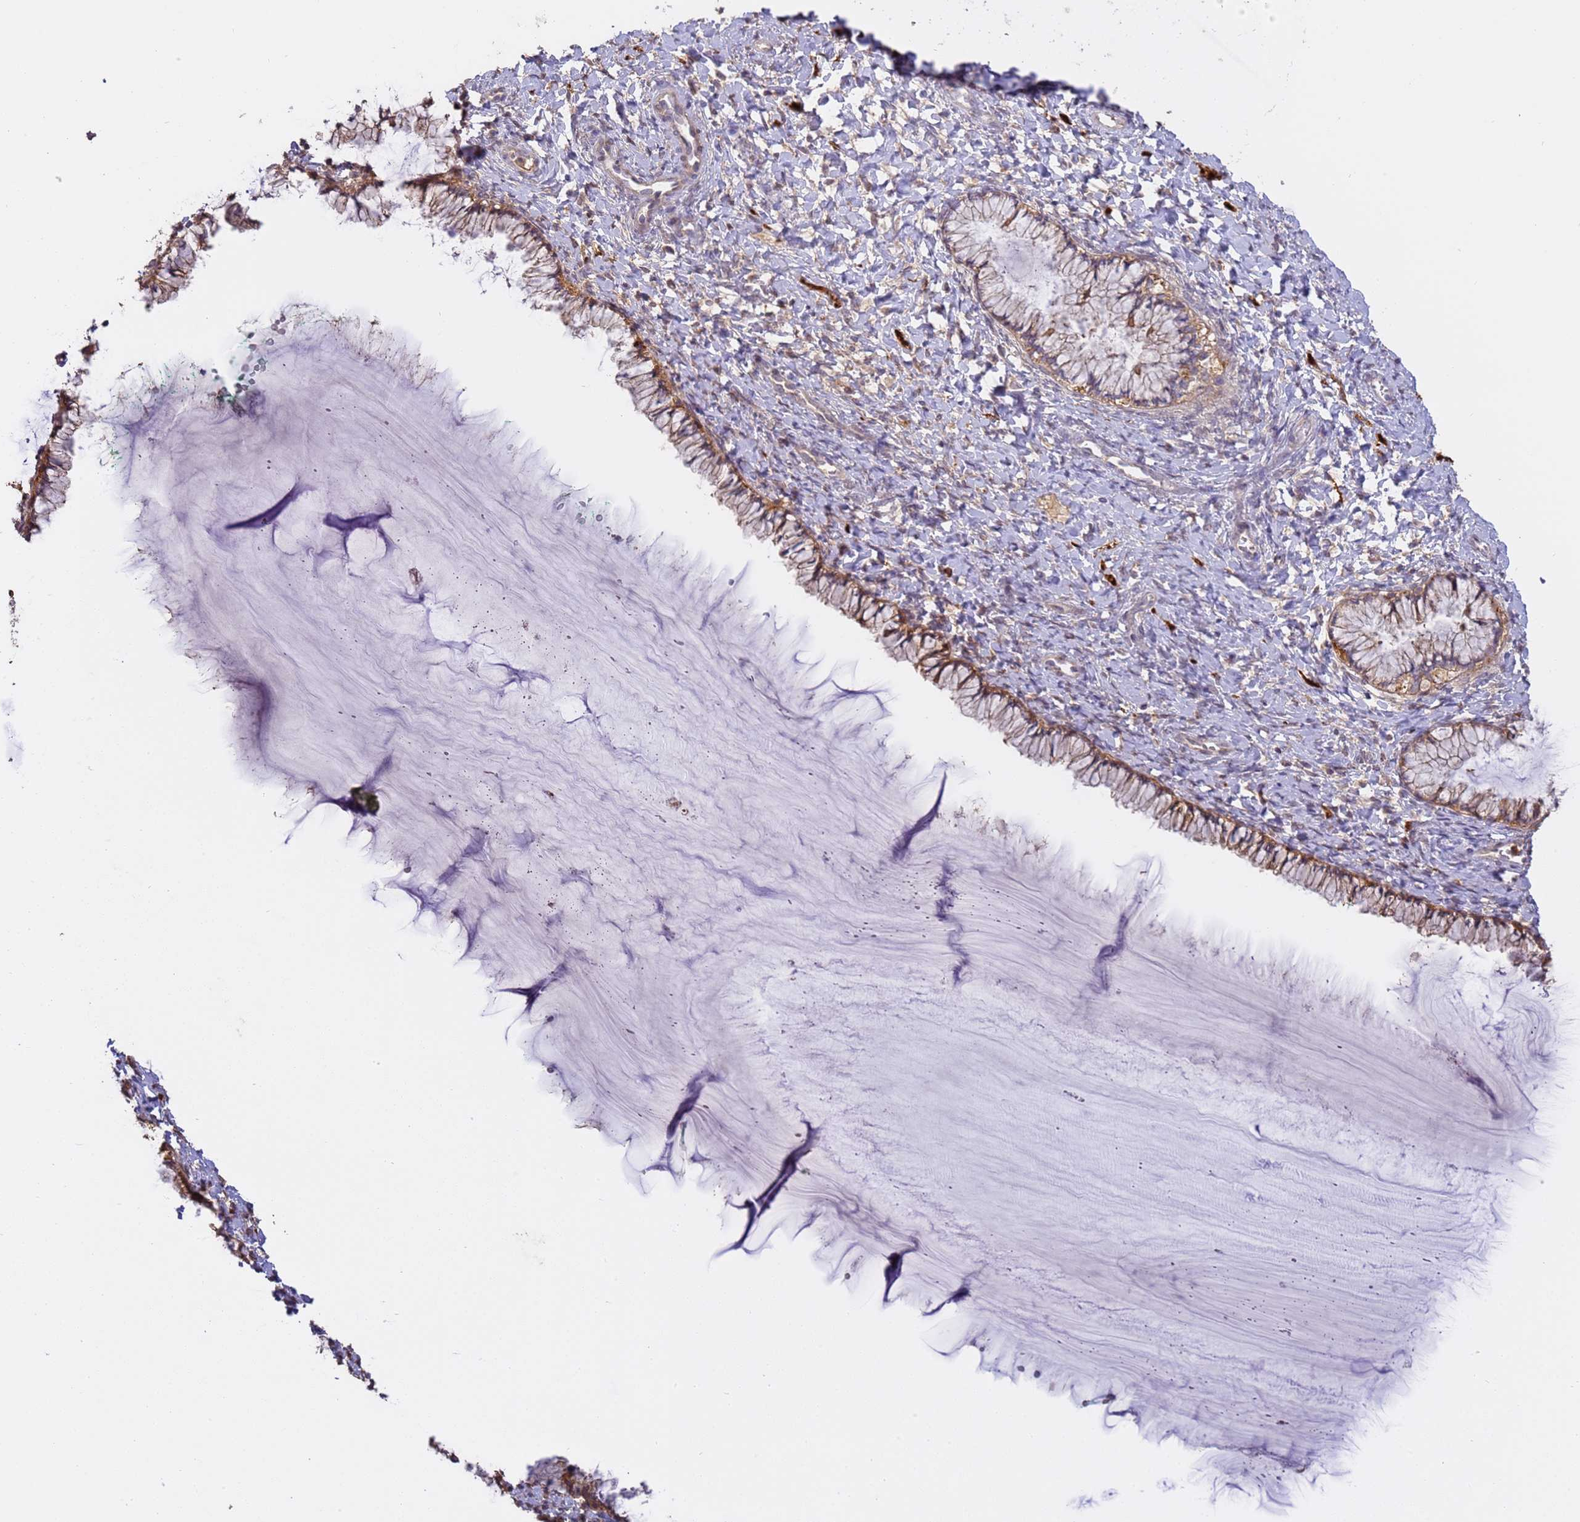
{"staining": {"intensity": "moderate", "quantity": "25%-75%", "location": "cytoplasmic/membranous"}, "tissue": "cervix", "cell_type": "Glandular cells", "image_type": "normal", "snomed": [{"axis": "morphology", "description": "Normal tissue, NOS"}, {"axis": "morphology", "description": "Adenocarcinoma, NOS"}, {"axis": "topography", "description": "Cervix"}], "caption": "IHC of unremarkable human cervix exhibits medium levels of moderate cytoplasmic/membranous staining in approximately 25%-75% of glandular cells.", "gene": "M6PR", "patient": {"sex": "female", "age": 29}}